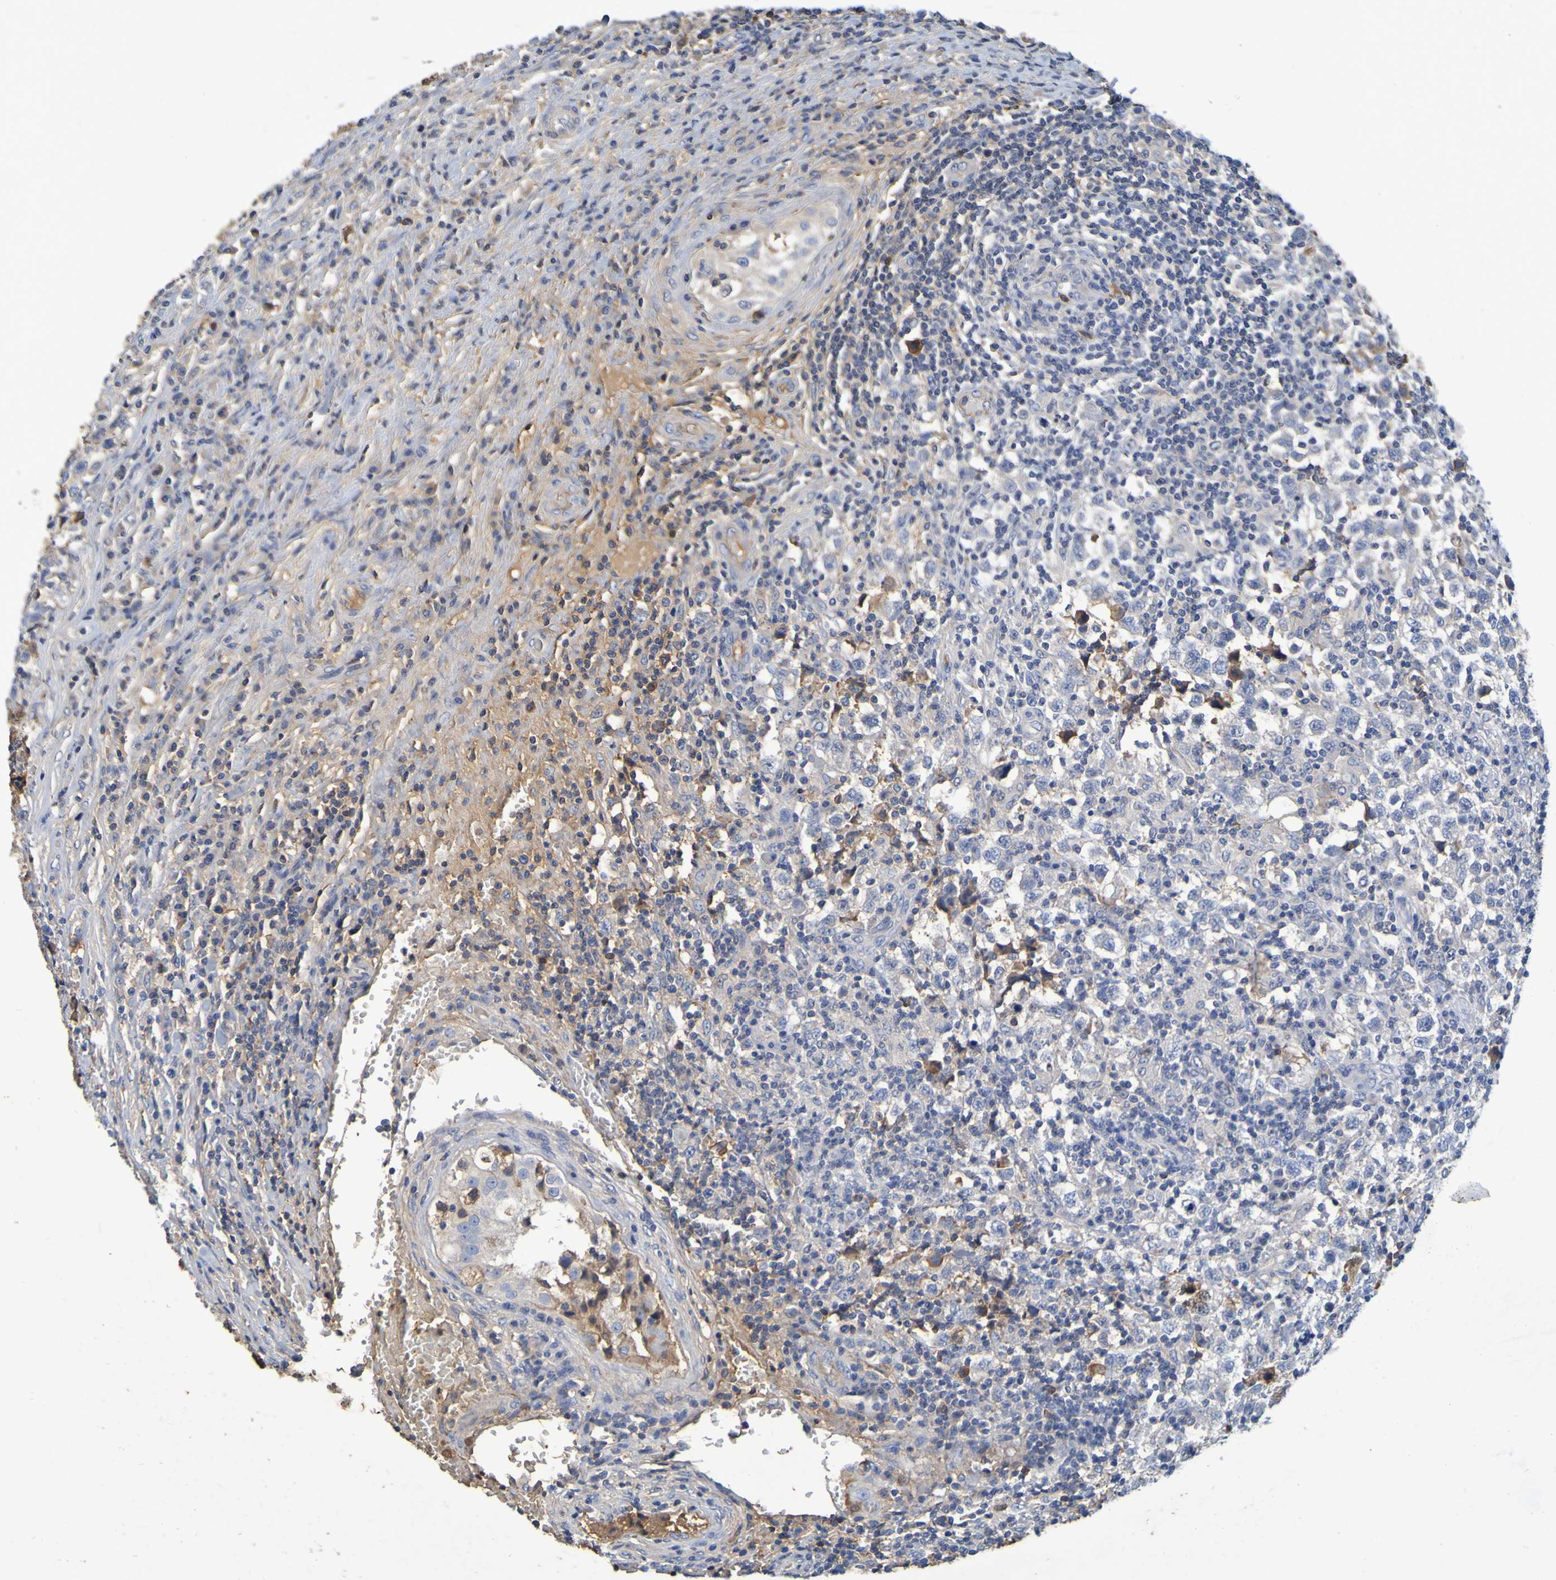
{"staining": {"intensity": "negative", "quantity": "none", "location": "none"}, "tissue": "testis cancer", "cell_type": "Tumor cells", "image_type": "cancer", "snomed": [{"axis": "morphology", "description": "Carcinoma, Embryonal, NOS"}, {"axis": "topography", "description": "Testis"}], "caption": "IHC photomicrograph of testis embryonal carcinoma stained for a protein (brown), which shows no expression in tumor cells. The staining is performed using DAB (3,3'-diaminobenzidine) brown chromogen with nuclei counter-stained in using hematoxylin.", "gene": "GAB3", "patient": {"sex": "male", "age": 21}}